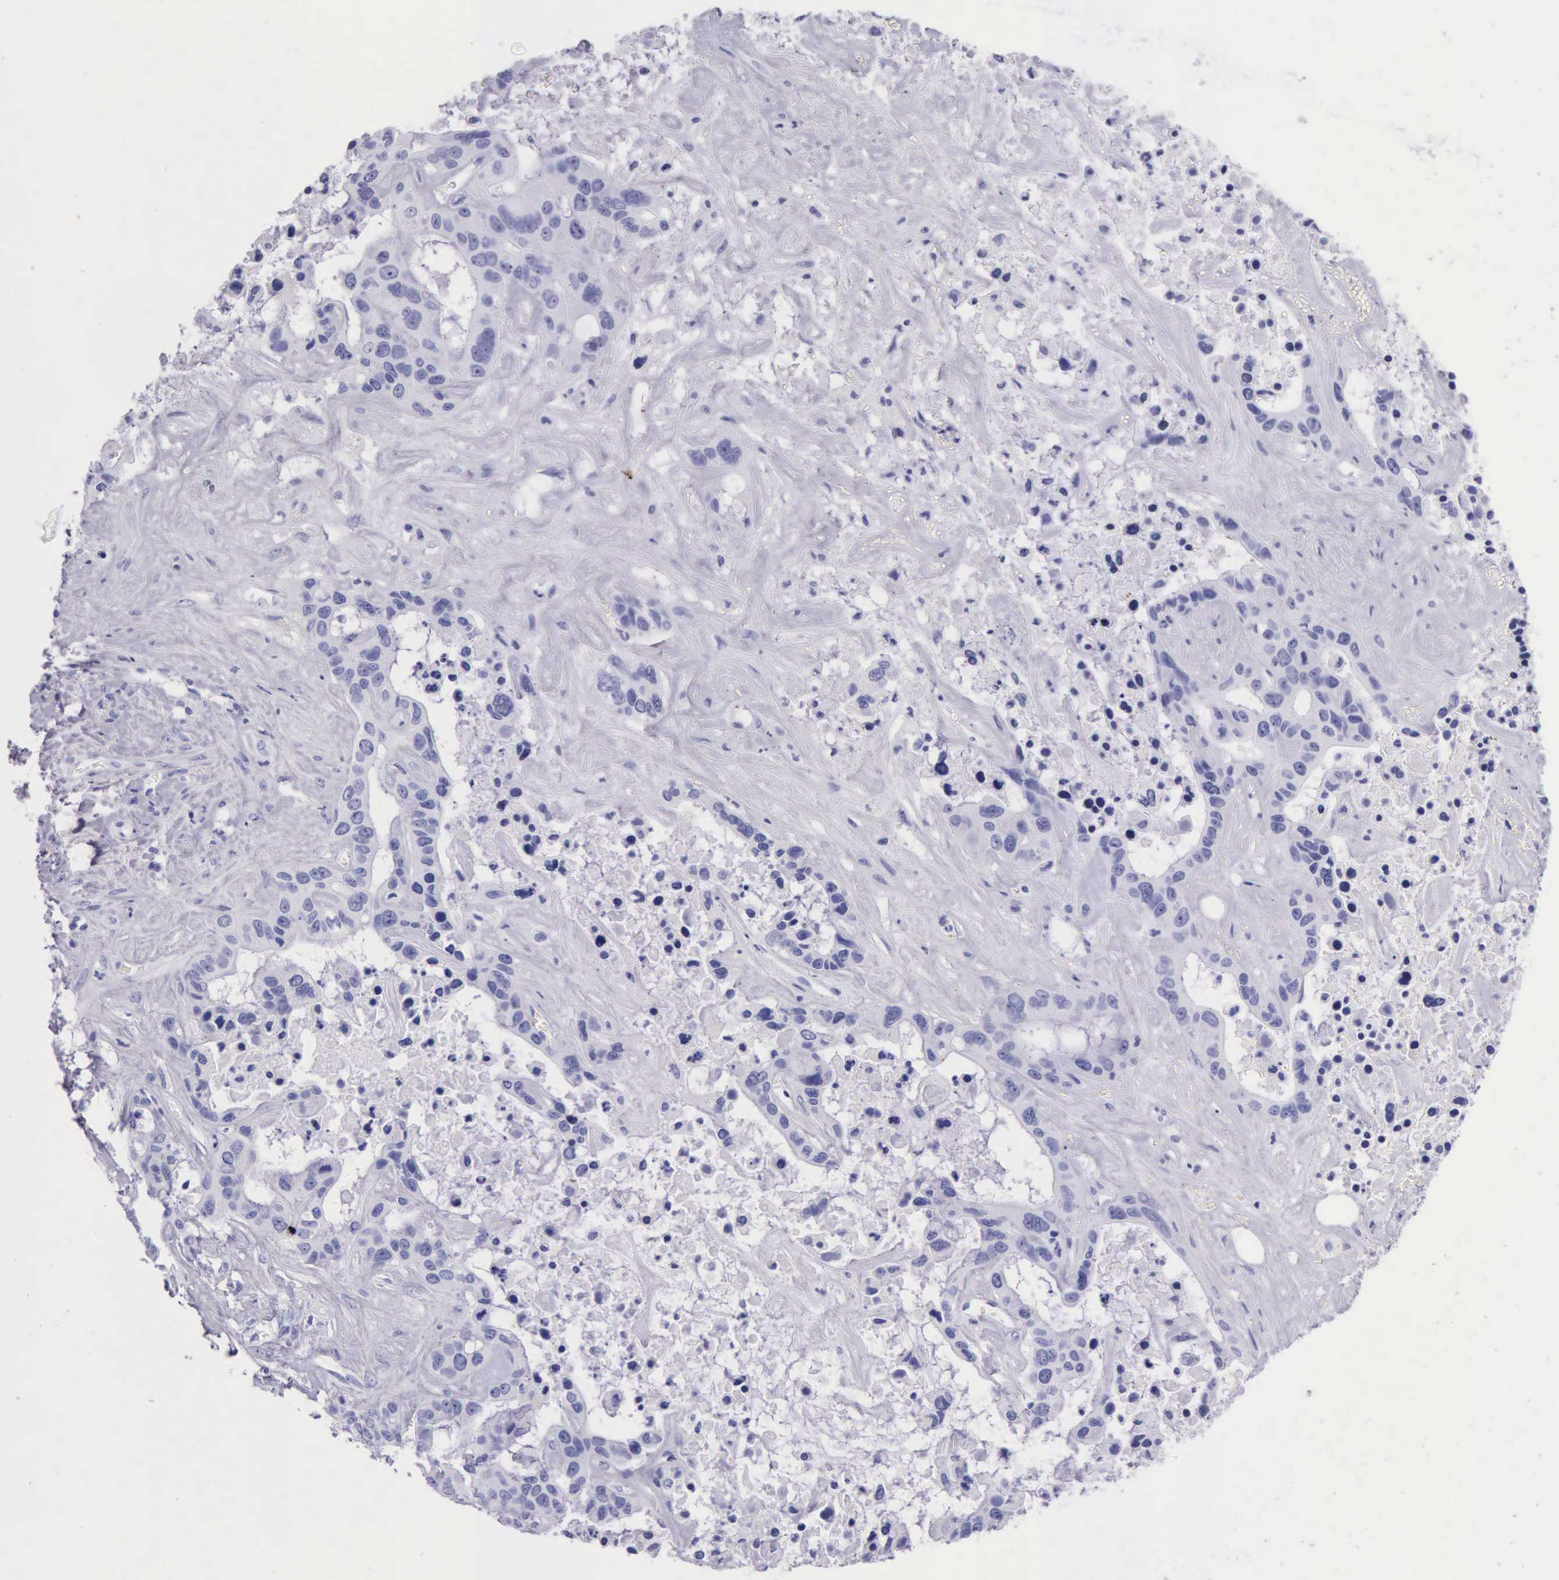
{"staining": {"intensity": "negative", "quantity": "none", "location": "none"}, "tissue": "liver cancer", "cell_type": "Tumor cells", "image_type": "cancer", "snomed": [{"axis": "morphology", "description": "Cholangiocarcinoma"}, {"axis": "topography", "description": "Liver"}], "caption": "Image shows no protein staining in tumor cells of liver cancer tissue.", "gene": "KLK3", "patient": {"sex": "female", "age": 65}}